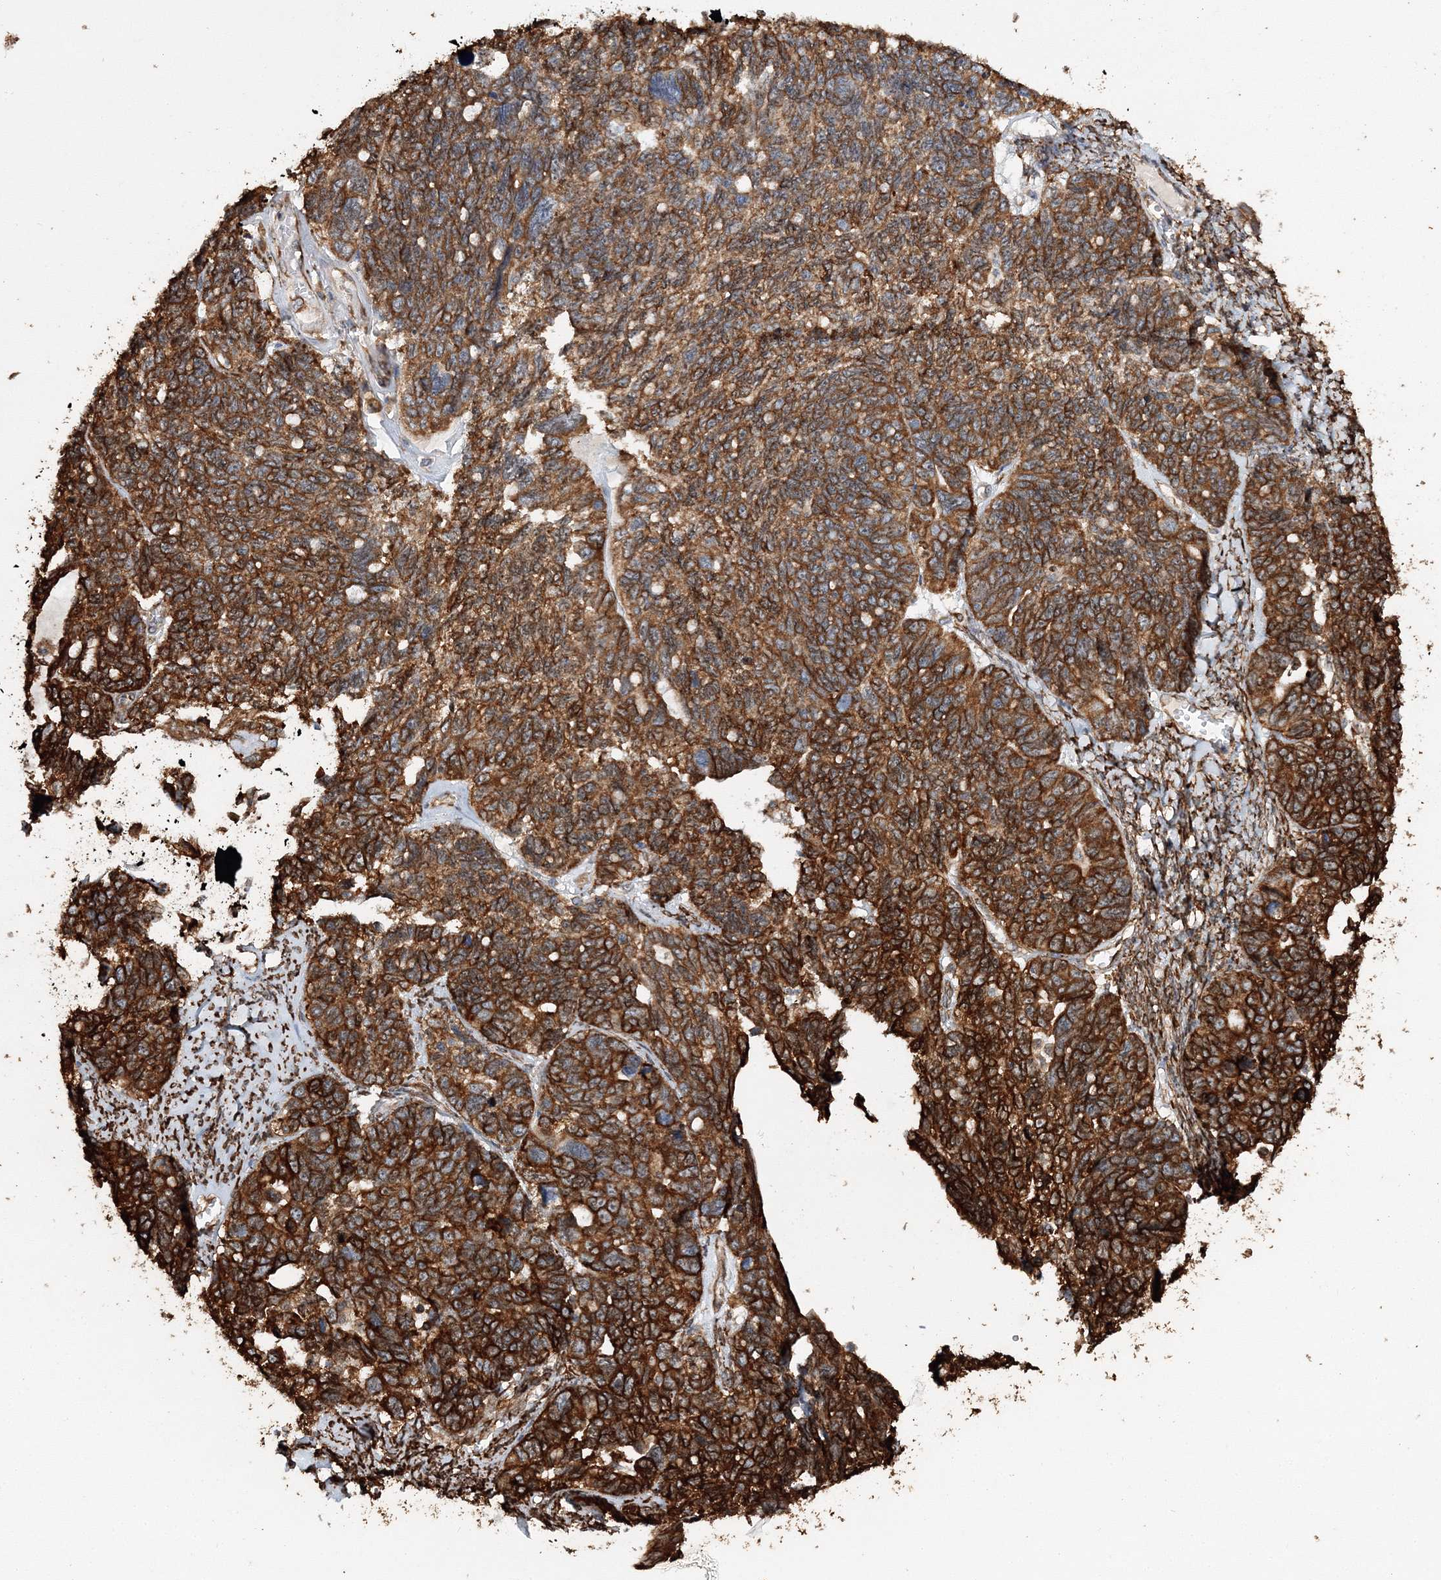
{"staining": {"intensity": "strong", "quantity": ">75%", "location": "cytoplasmic/membranous"}, "tissue": "ovarian cancer", "cell_type": "Tumor cells", "image_type": "cancer", "snomed": [{"axis": "morphology", "description": "Cystadenocarcinoma, serous, NOS"}, {"axis": "topography", "description": "Ovary"}], "caption": "A brown stain shows strong cytoplasmic/membranous positivity of a protein in human ovarian cancer (serous cystadenocarcinoma) tumor cells.", "gene": "SCRN3", "patient": {"sex": "female", "age": 79}}